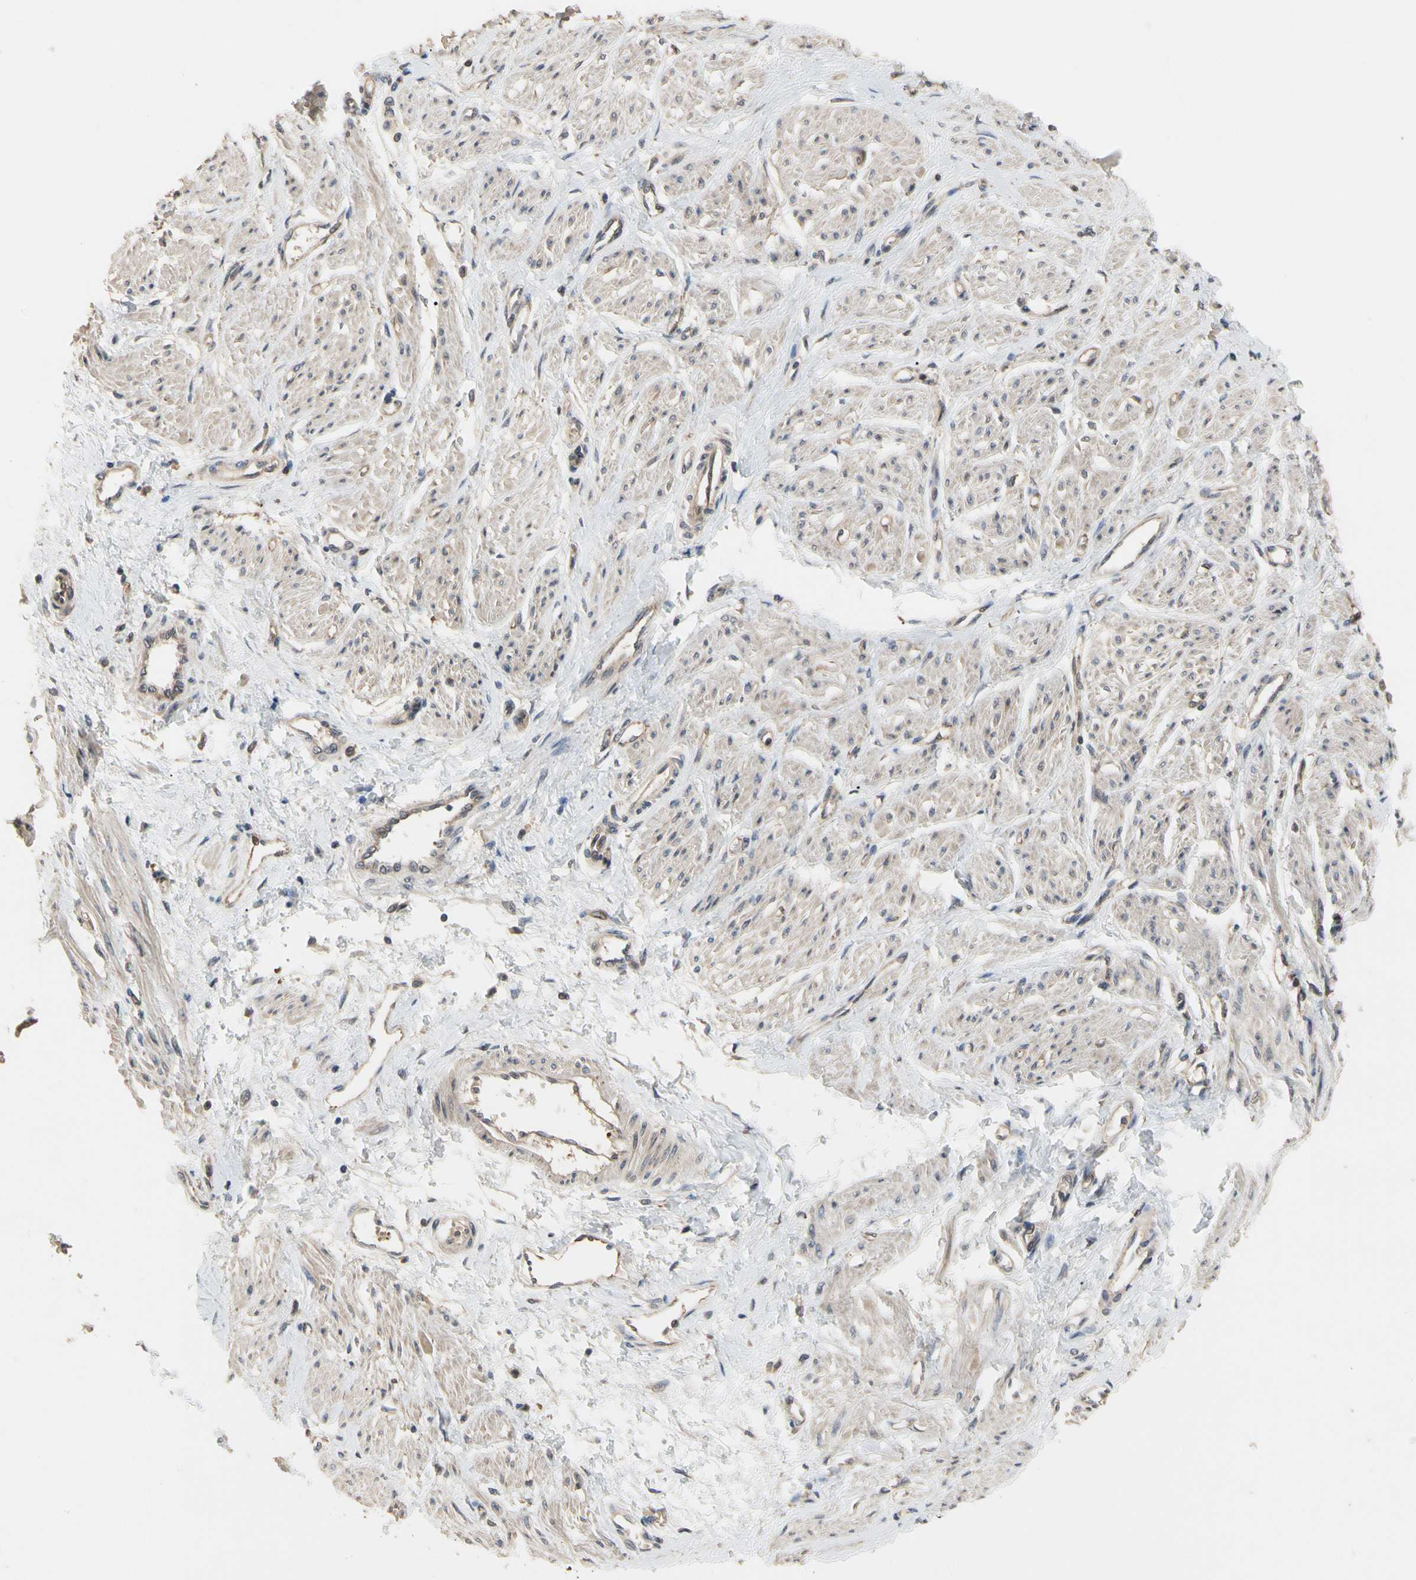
{"staining": {"intensity": "weak", "quantity": ">75%", "location": "cytoplasmic/membranous"}, "tissue": "smooth muscle", "cell_type": "Smooth muscle cells", "image_type": "normal", "snomed": [{"axis": "morphology", "description": "Normal tissue, NOS"}, {"axis": "topography", "description": "Smooth muscle"}, {"axis": "topography", "description": "Uterus"}], "caption": "Immunohistochemistry (DAB) staining of benign smooth muscle shows weak cytoplasmic/membranous protein expression in approximately >75% of smooth muscle cells.", "gene": "CYTIP", "patient": {"sex": "female", "age": 39}}